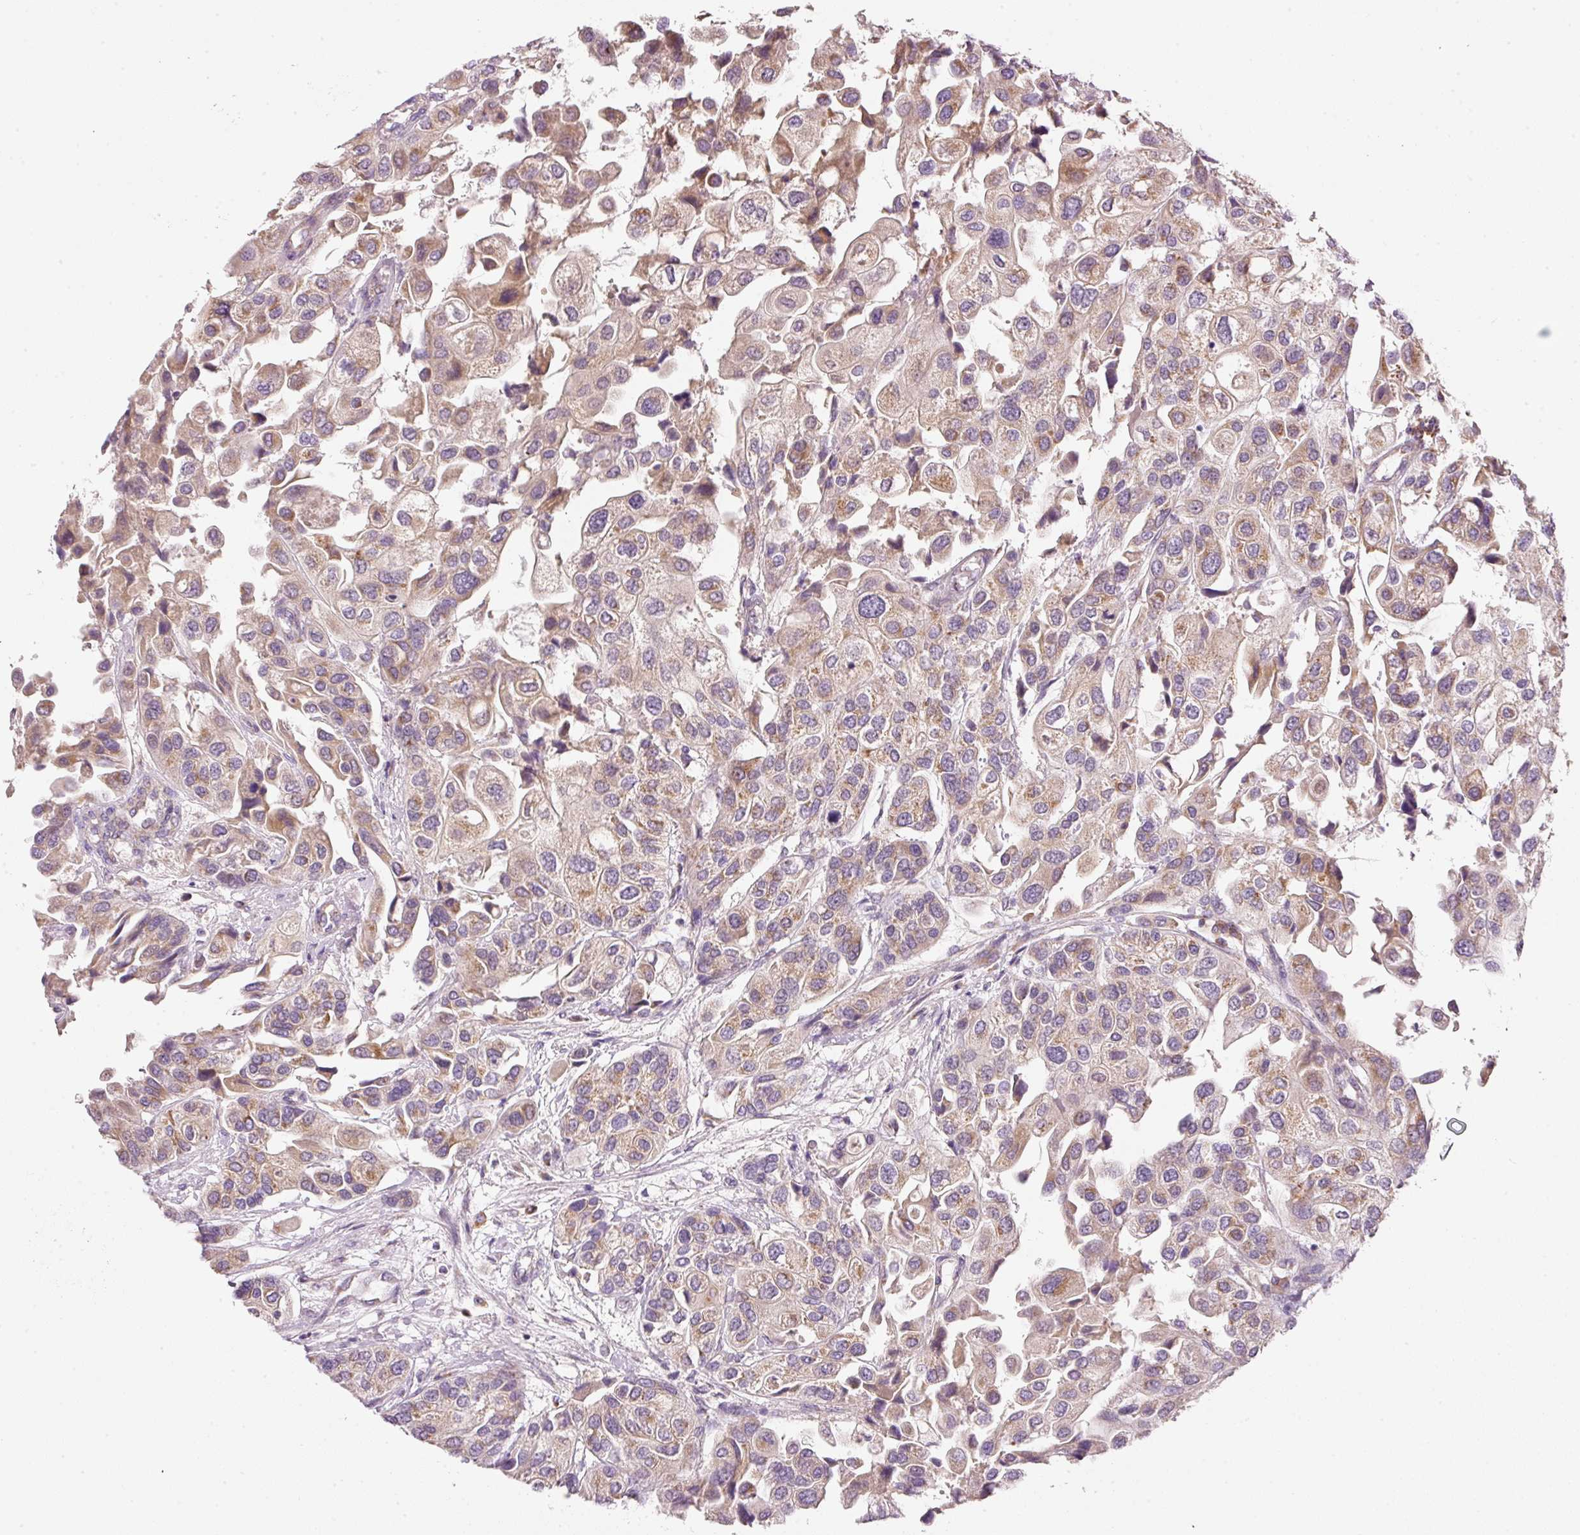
{"staining": {"intensity": "moderate", "quantity": ">75%", "location": "cytoplasmic/membranous"}, "tissue": "urothelial cancer", "cell_type": "Tumor cells", "image_type": "cancer", "snomed": [{"axis": "morphology", "description": "Urothelial carcinoma, High grade"}, {"axis": "topography", "description": "Urinary bladder"}], "caption": "Urothelial cancer stained with a protein marker displays moderate staining in tumor cells.", "gene": "FAM78B", "patient": {"sex": "female", "age": 64}}